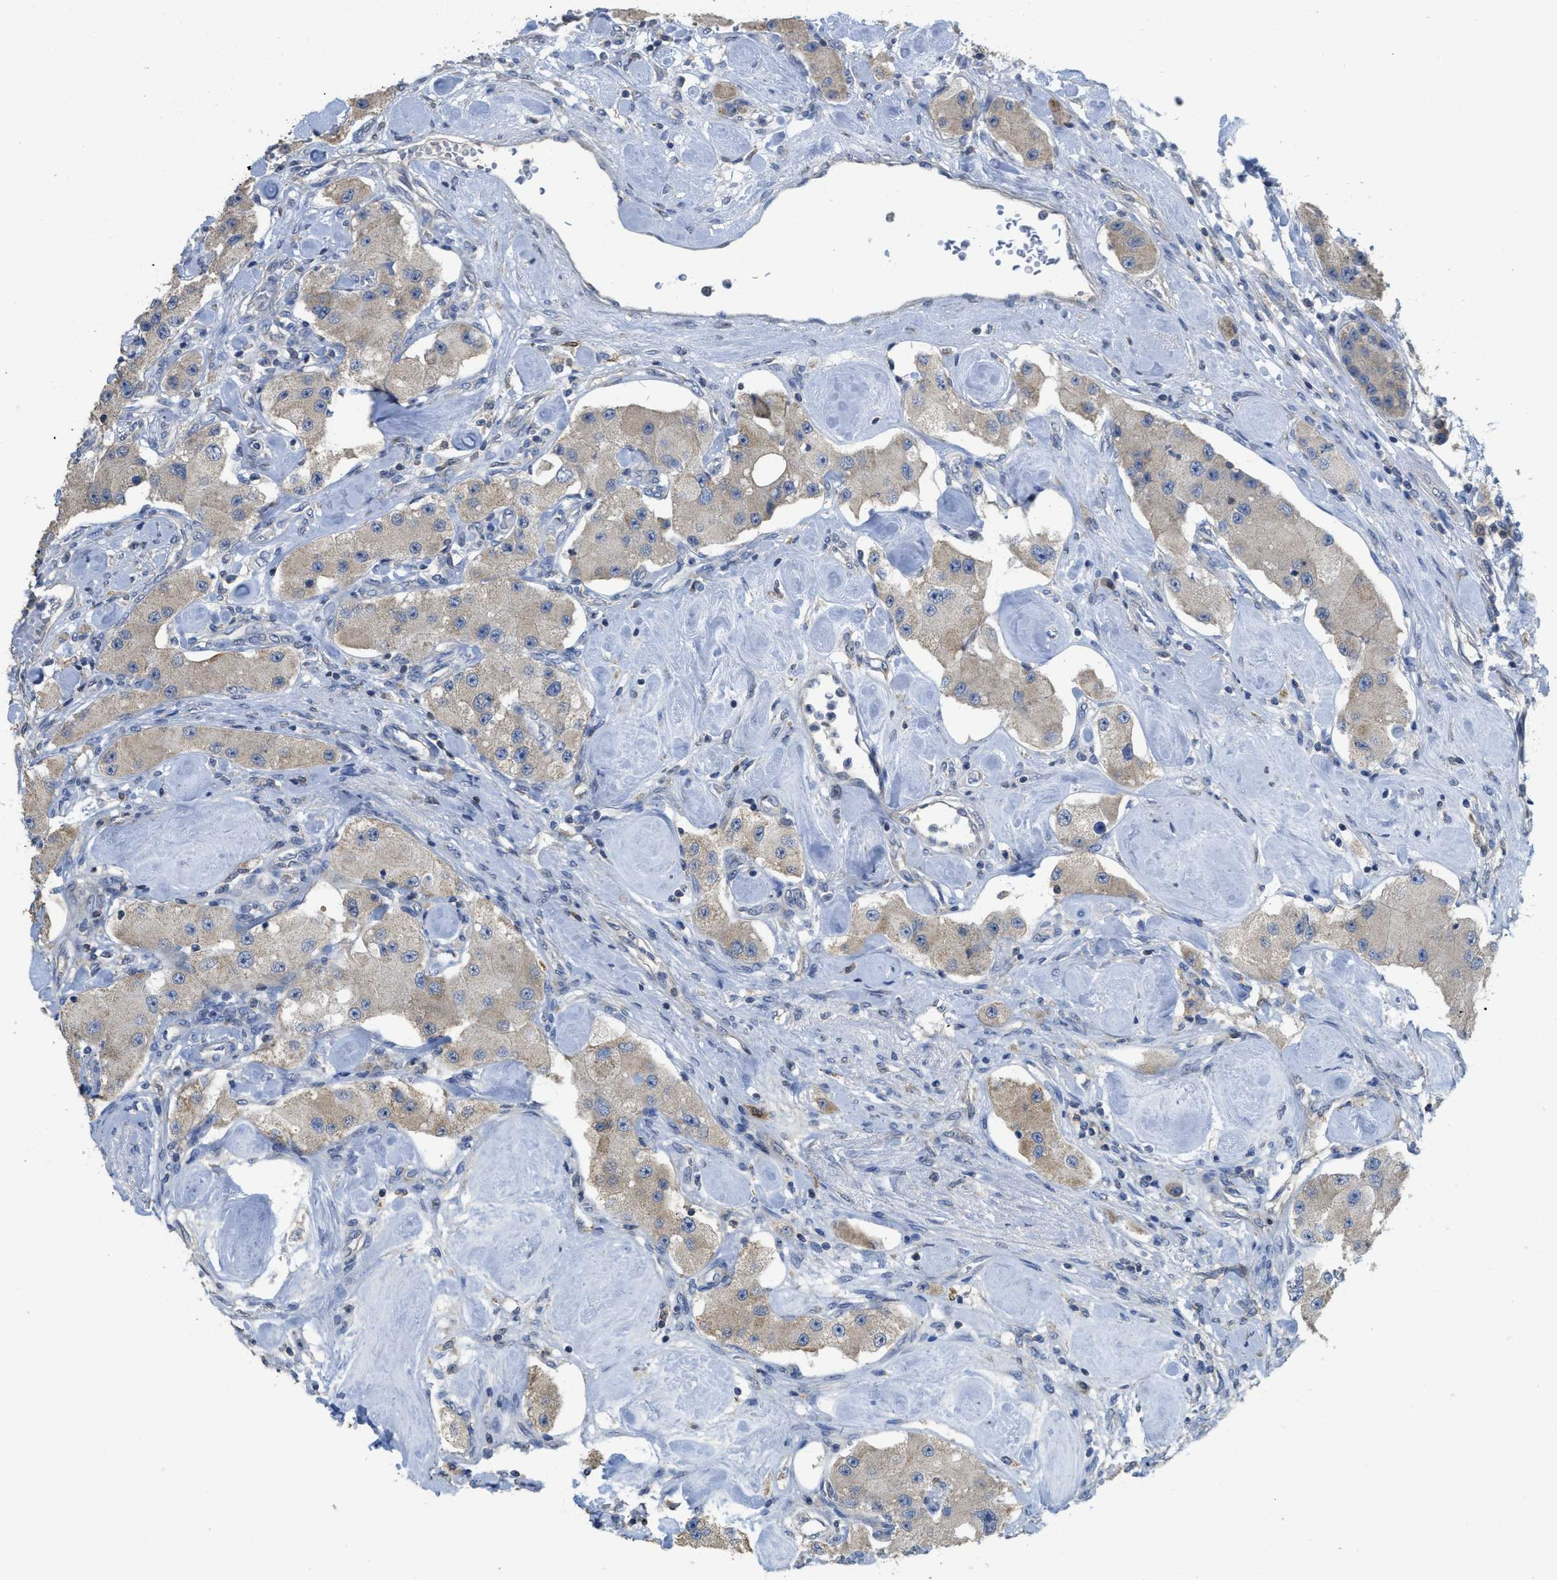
{"staining": {"intensity": "weak", "quantity": ">75%", "location": "cytoplasmic/membranous"}, "tissue": "carcinoid", "cell_type": "Tumor cells", "image_type": "cancer", "snomed": [{"axis": "morphology", "description": "Carcinoid, malignant, NOS"}, {"axis": "topography", "description": "Pancreas"}], "caption": "A brown stain shows weak cytoplasmic/membranous expression of a protein in human malignant carcinoid tumor cells.", "gene": "SFXN2", "patient": {"sex": "male", "age": 41}}